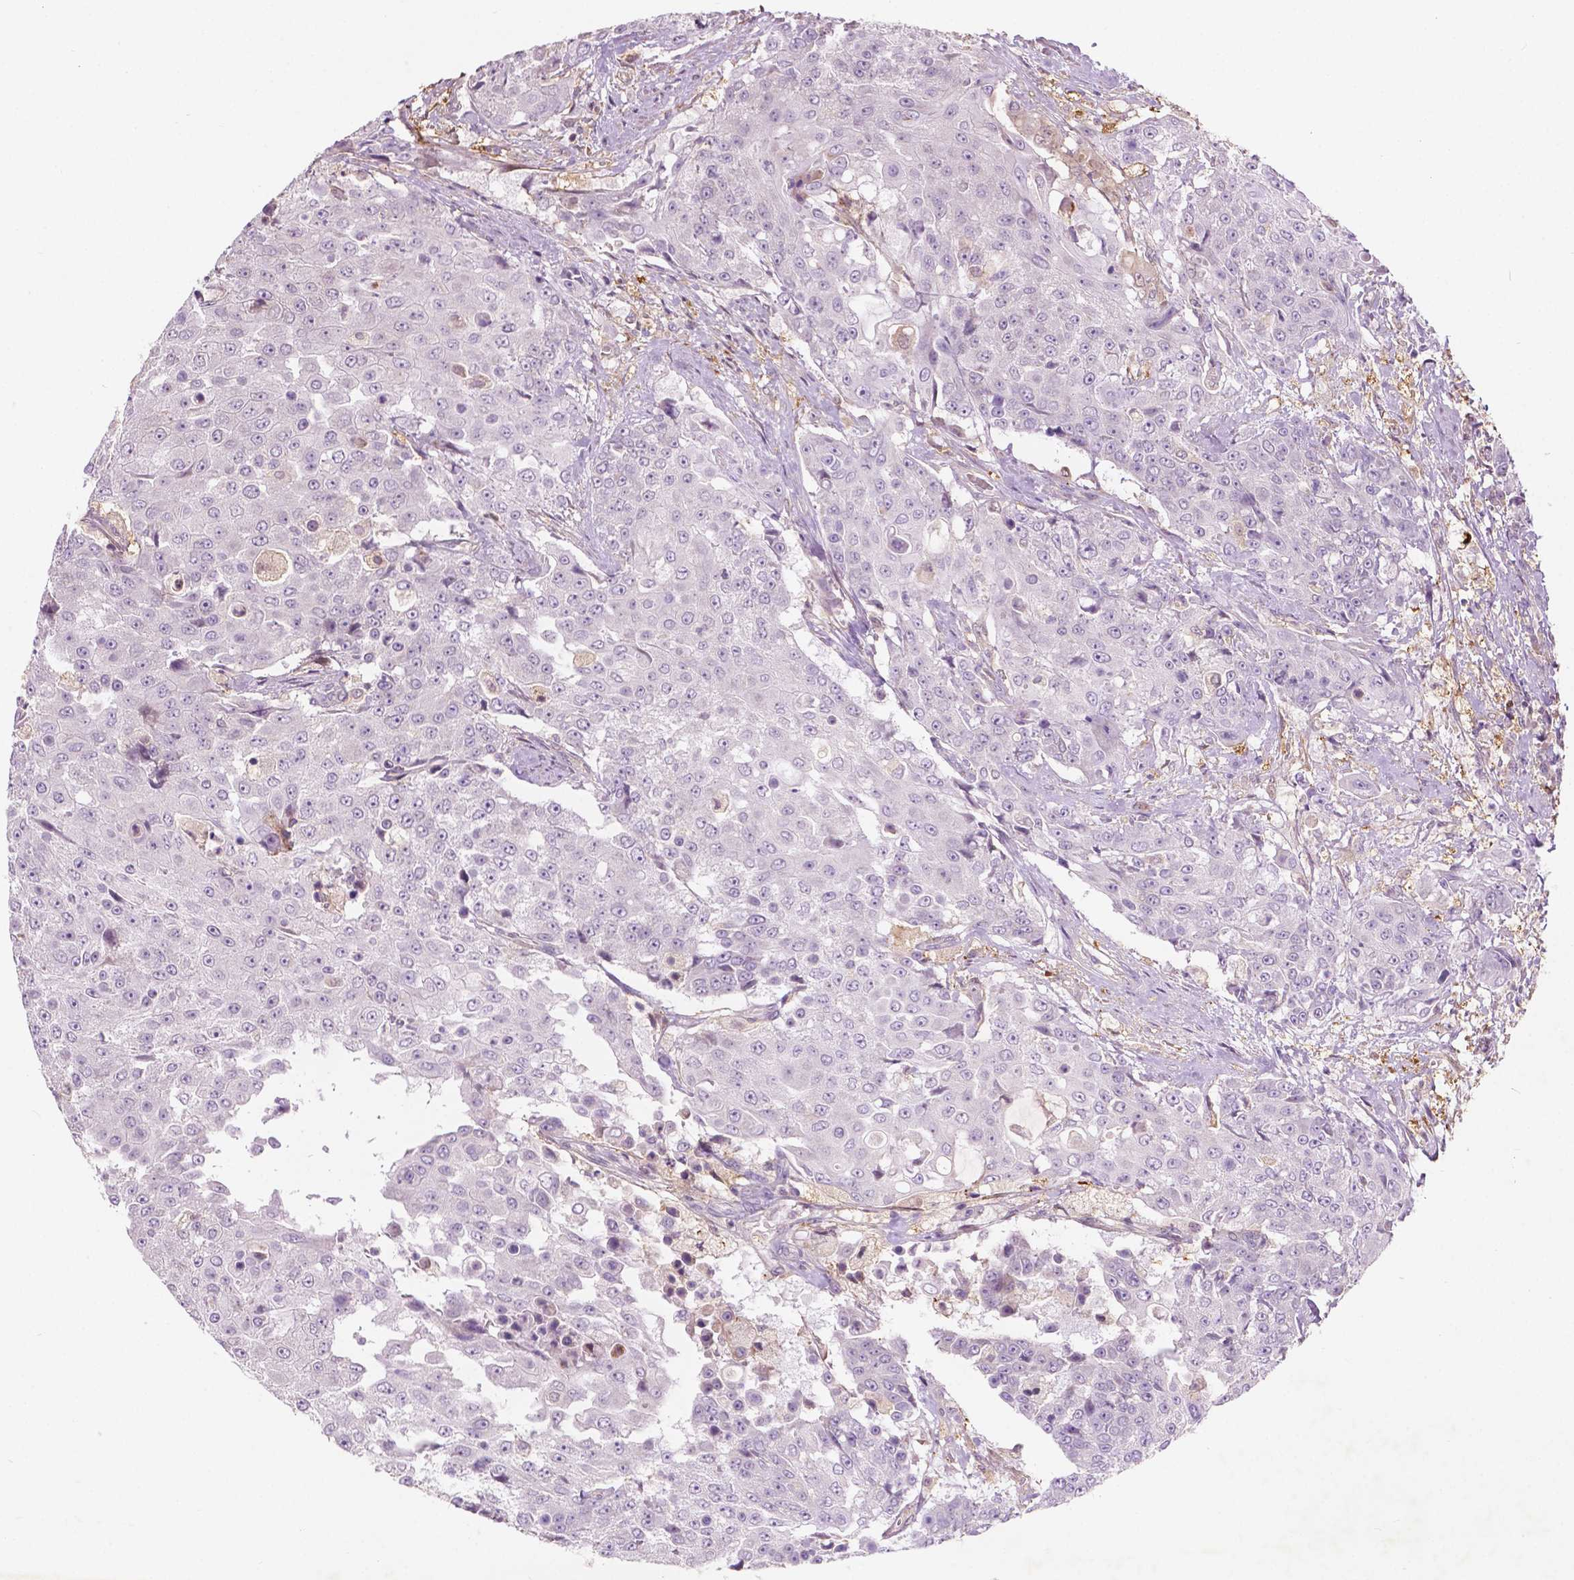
{"staining": {"intensity": "negative", "quantity": "none", "location": "none"}, "tissue": "urothelial cancer", "cell_type": "Tumor cells", "image_type": "cancer", "snomed": [{"axis": "morphology", "description": "Urothelial carcinoma, High grade"}, {"axis": "topography", "description": "Urinary bladder"}], "caption": "Immunohistochemical staining of urothelial cancer exhibits no significant expression in tumor cells.", "gene": "GPR37", "patient": {"sex": "female", "age": 63}}